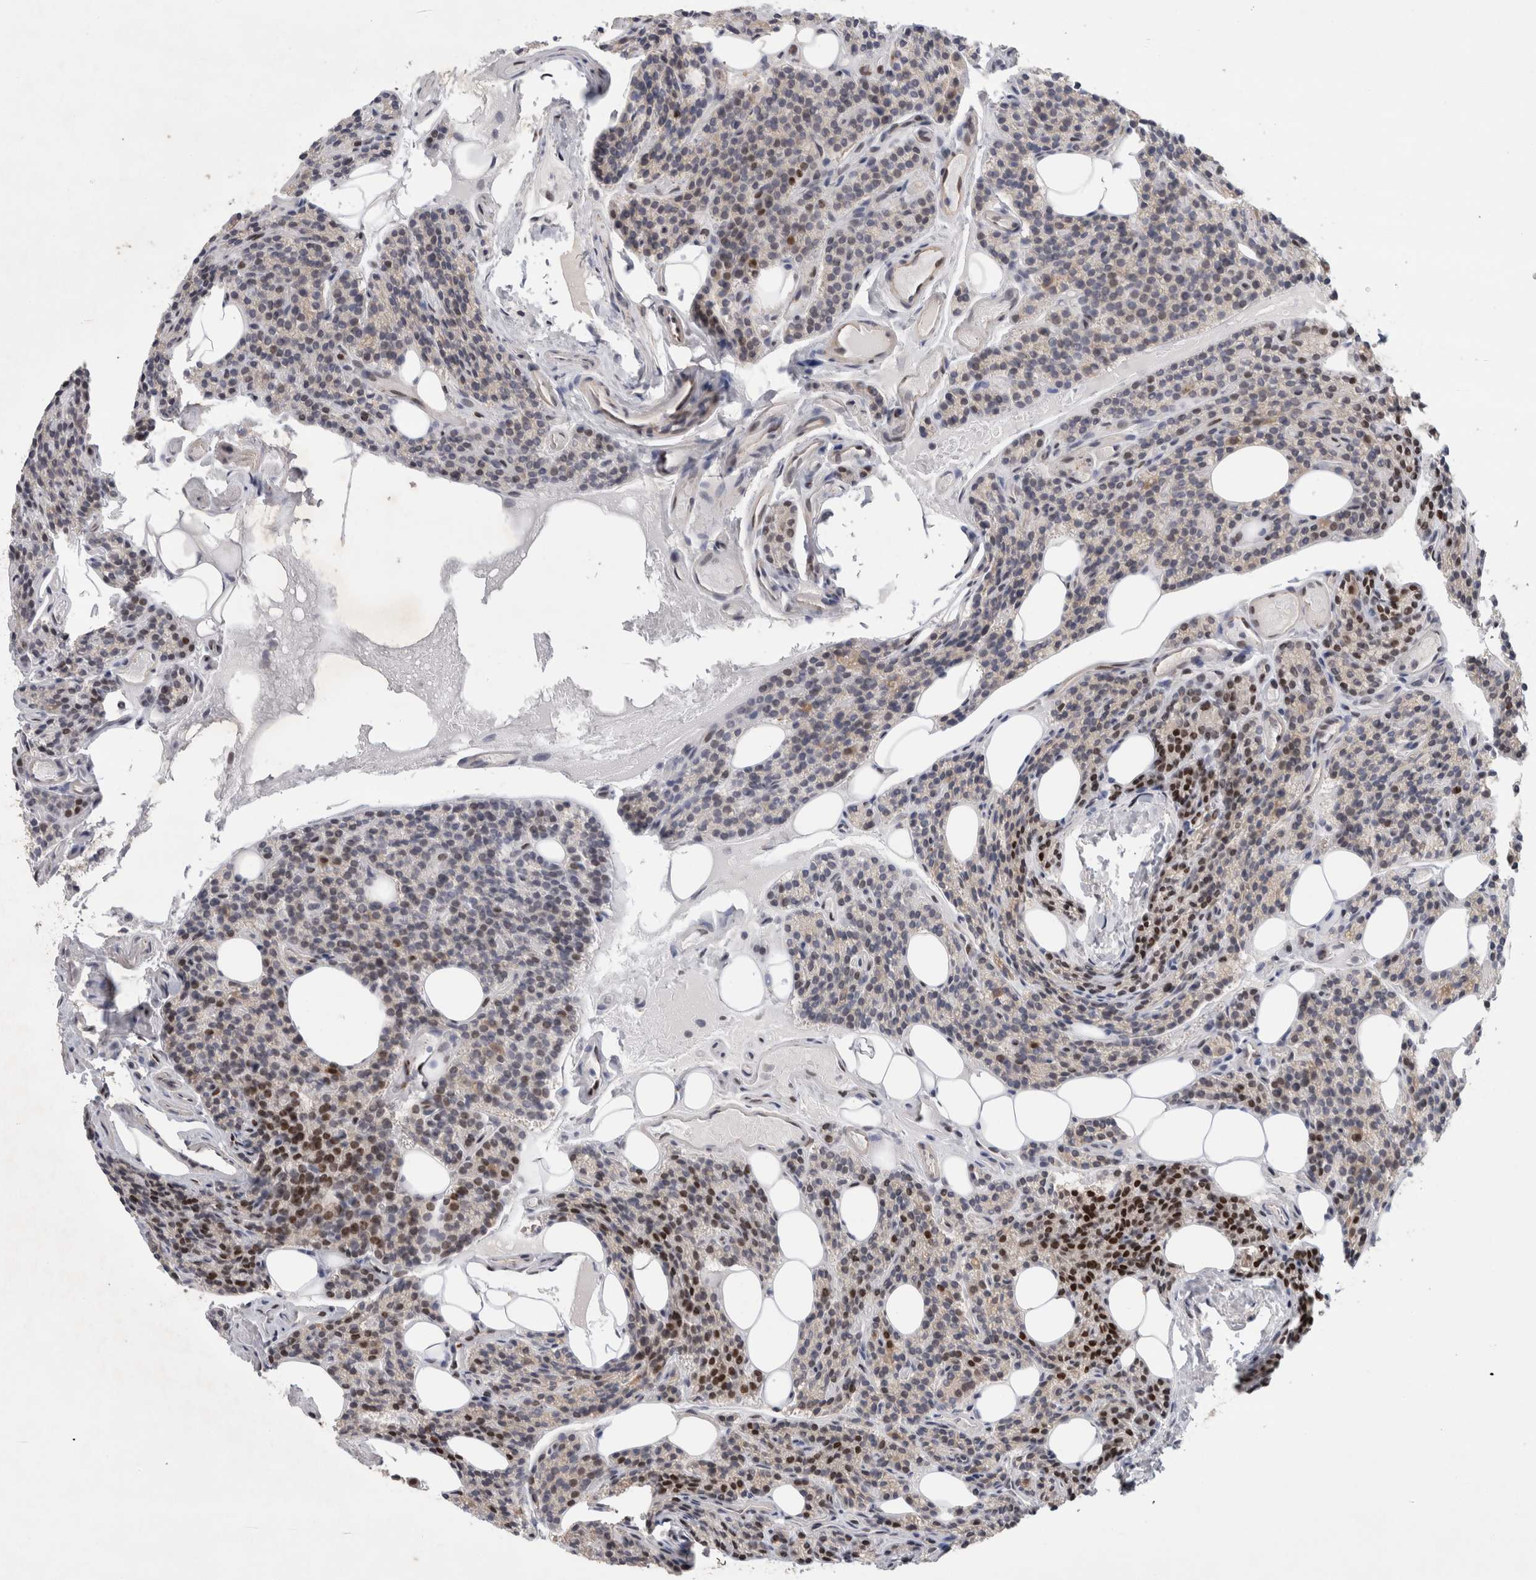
{"staining": {"intensity": "moderate", "quantity": "<25%", "location": "nuclear"}, "tissue": "parathyroid gland", "cell_type": "Glandular cells", "image_type": "normal", "snomed": [{"axis": "morphology", "description": "Normal tissue, NOS"}, {"axis": "topography", "description": "Parathyroid gland"}], "caption": "The immunohistochemical stain shows moderate nuclear staining in glandular cells of benign parathyroid gland.", "gene": "C8orf58", "patient": {"sex": "female", "age": 85}}